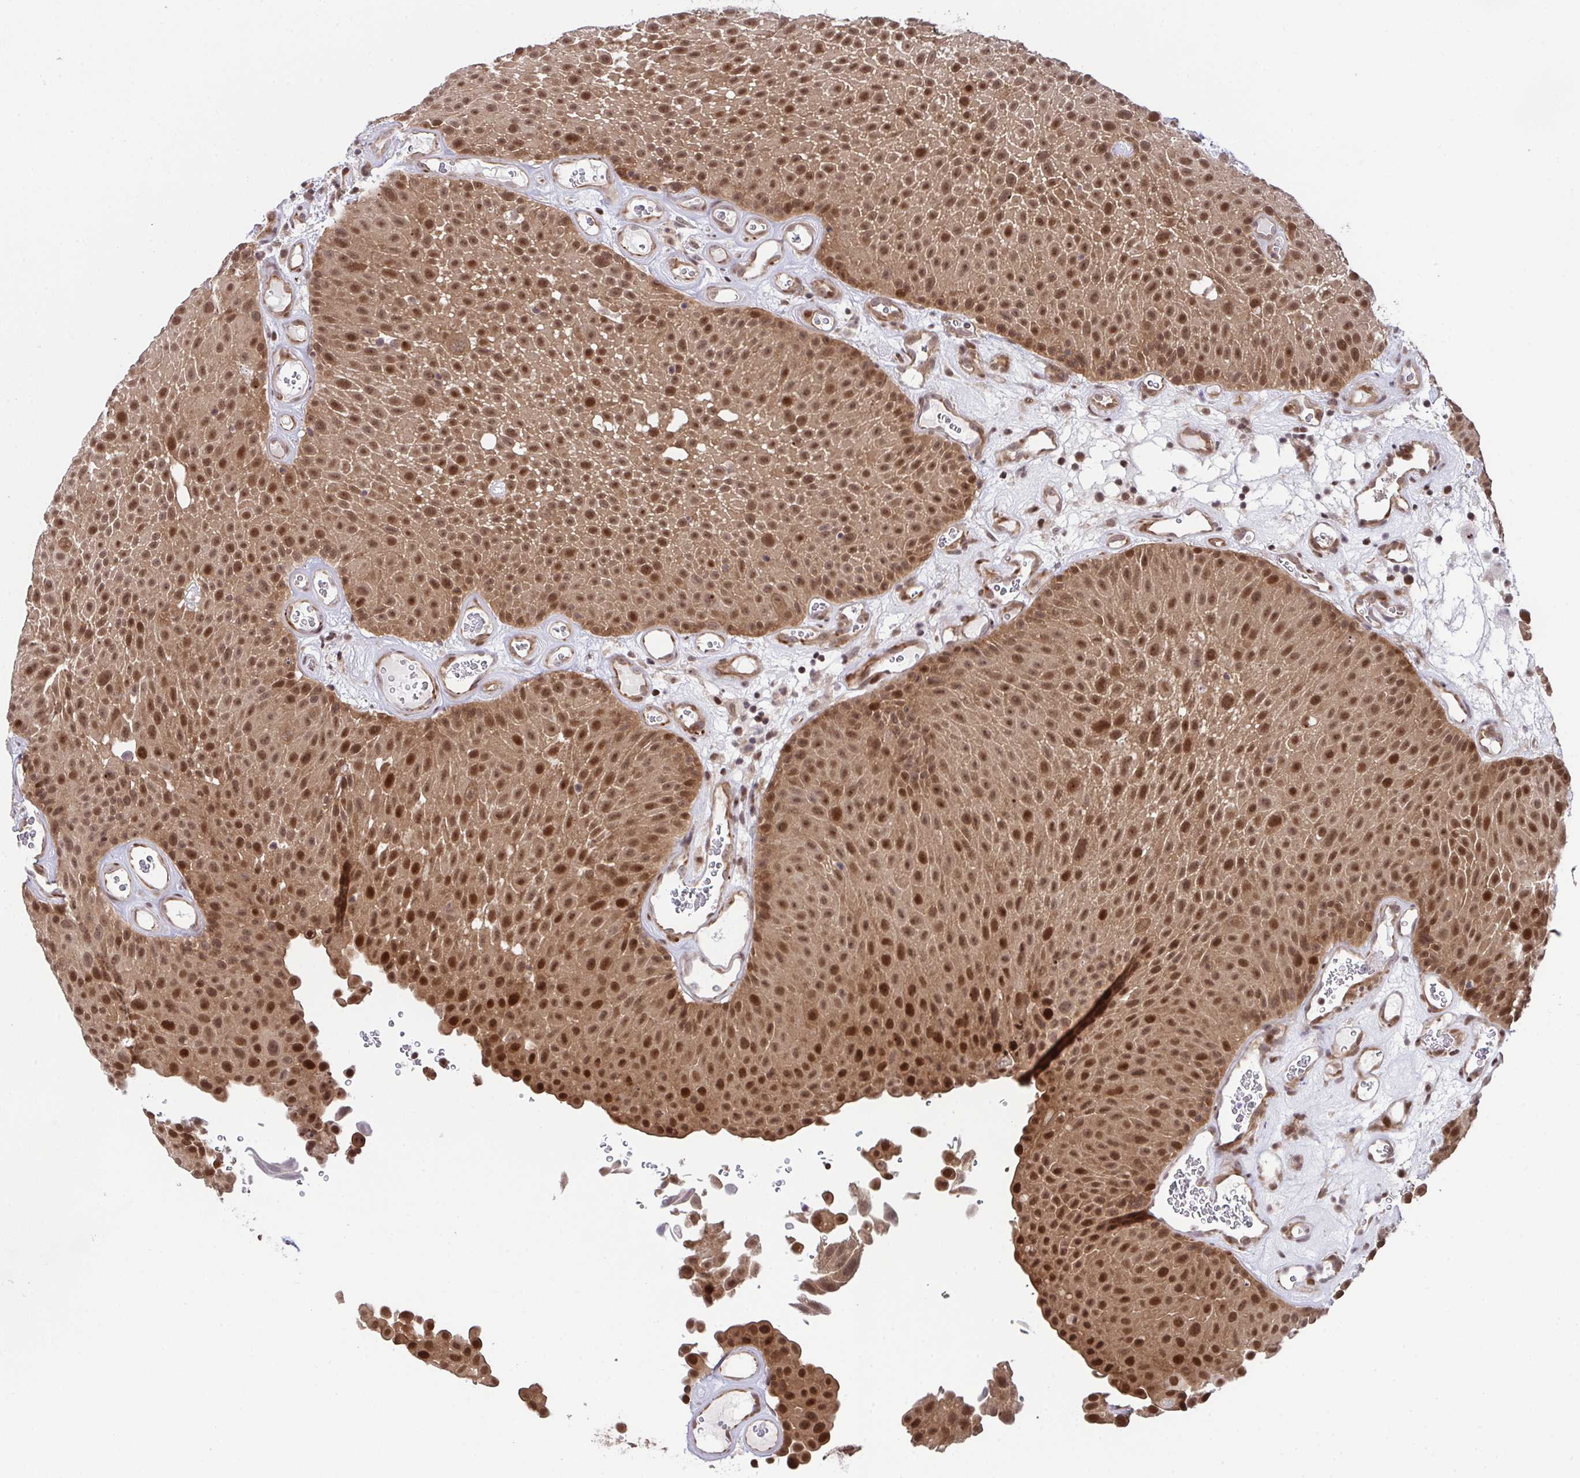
{"staining": {"intensity": "moderate", "quantity": ">75%", "location": "nuclear"}, "tissue": "urothelial cancer", "cell_type": "Tumor cells", "image_type": "cancer", "snomed": [{"axis": "morphology", "description": "Urothelial carcinoma, Low grade"}, {"axis": "topography", "description": "Urinary bladder"}], "caption": "Immunohistochemistry staining of low-grade urothelial carcinoma, which reveals medium levels of moderate nuclear expression in approximately >75% of tumor cells indicating moderate nuclear protein expression. The staining was performed using DAB (3,3'-diaminobenzidine) (brown) for protein detection and nuclei were counterstained in hematoxylin (blue).", "gene": "DNAJB1", "patient": {"sex": "male", "age": 72}}